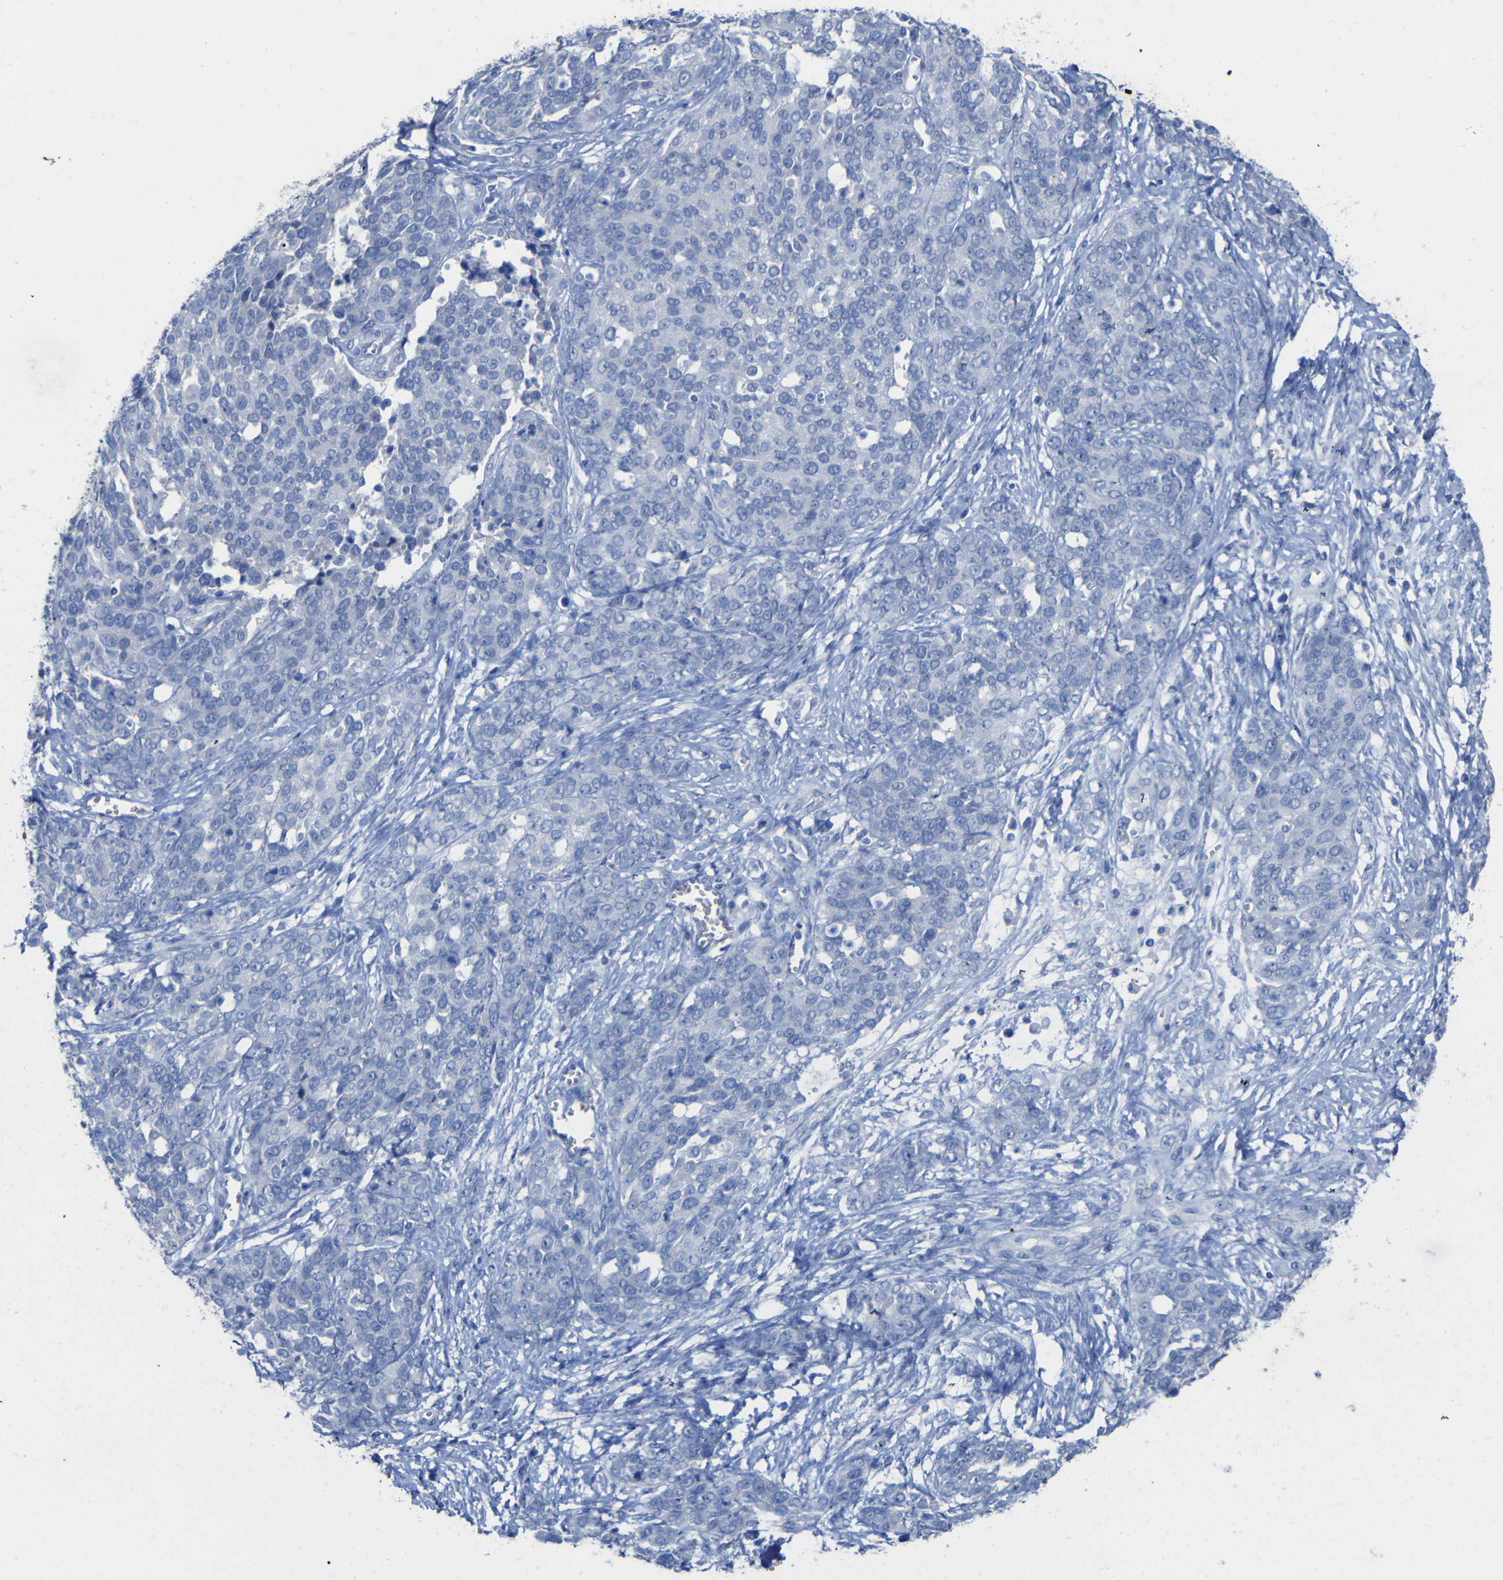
{"staining": {"intensity": "negative", "quantity": "none", "location": "none"}, "tissue": "ovarian cancer", "cell_type": "Tumor cells", "image_type": "cancer", "snomed": [{"axis": "morphology", "description": "Cystadenocarcinoma, serous, NOS"}, {"axis": "topography", "description": "Ovary"}], "caption": "Protein analysis of serous cystadenocarcinoma (ovarian) reveals no significant staining in tumor cells.", "gene": "GCM1", "patient": {"sex": "female", "age": 44}}